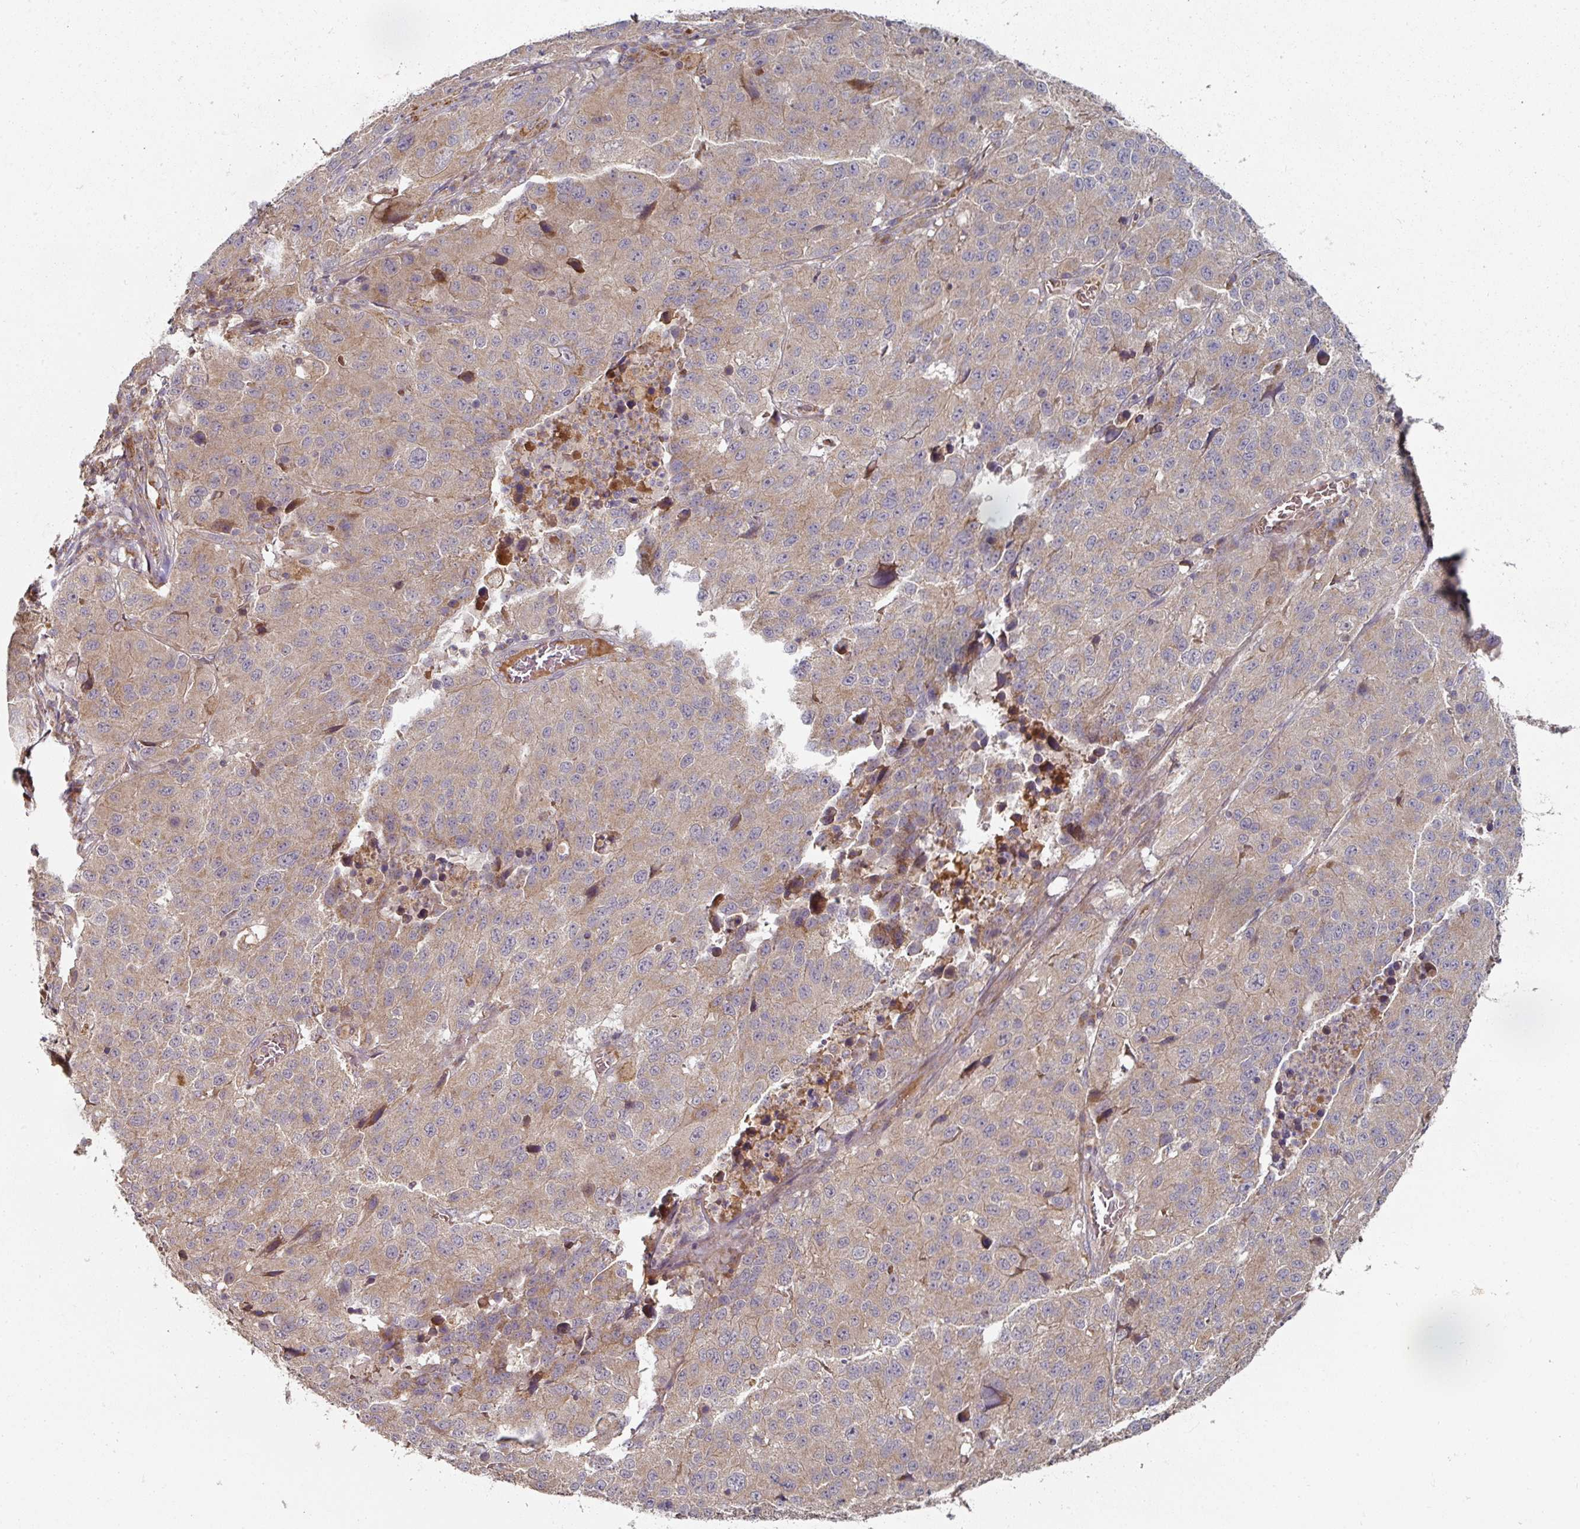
{"staining": {"intensity": "weak", "quantity": ">75%", "location": "cytoplasmic/membranous"}, "tissue": "stomach cancer", "cell_type": "Tumor cells", "image_type": "cancer", "snomed": [{"axis": "morphology", "description": "Adenocarcinoma, NOS"}, {"axis": "topography", "description": "Stomach"}], "caption": "An immunohistochemistry (IHC) image of neoplastic tissue is shown. Protein staining in brown shows weak cytoplasmic/membranous positivity in stomach cancer (adenocarcinoma) within tumor cells.", "gene": "DNAJC7", "patient": {"sex": "male", "age": 71}}